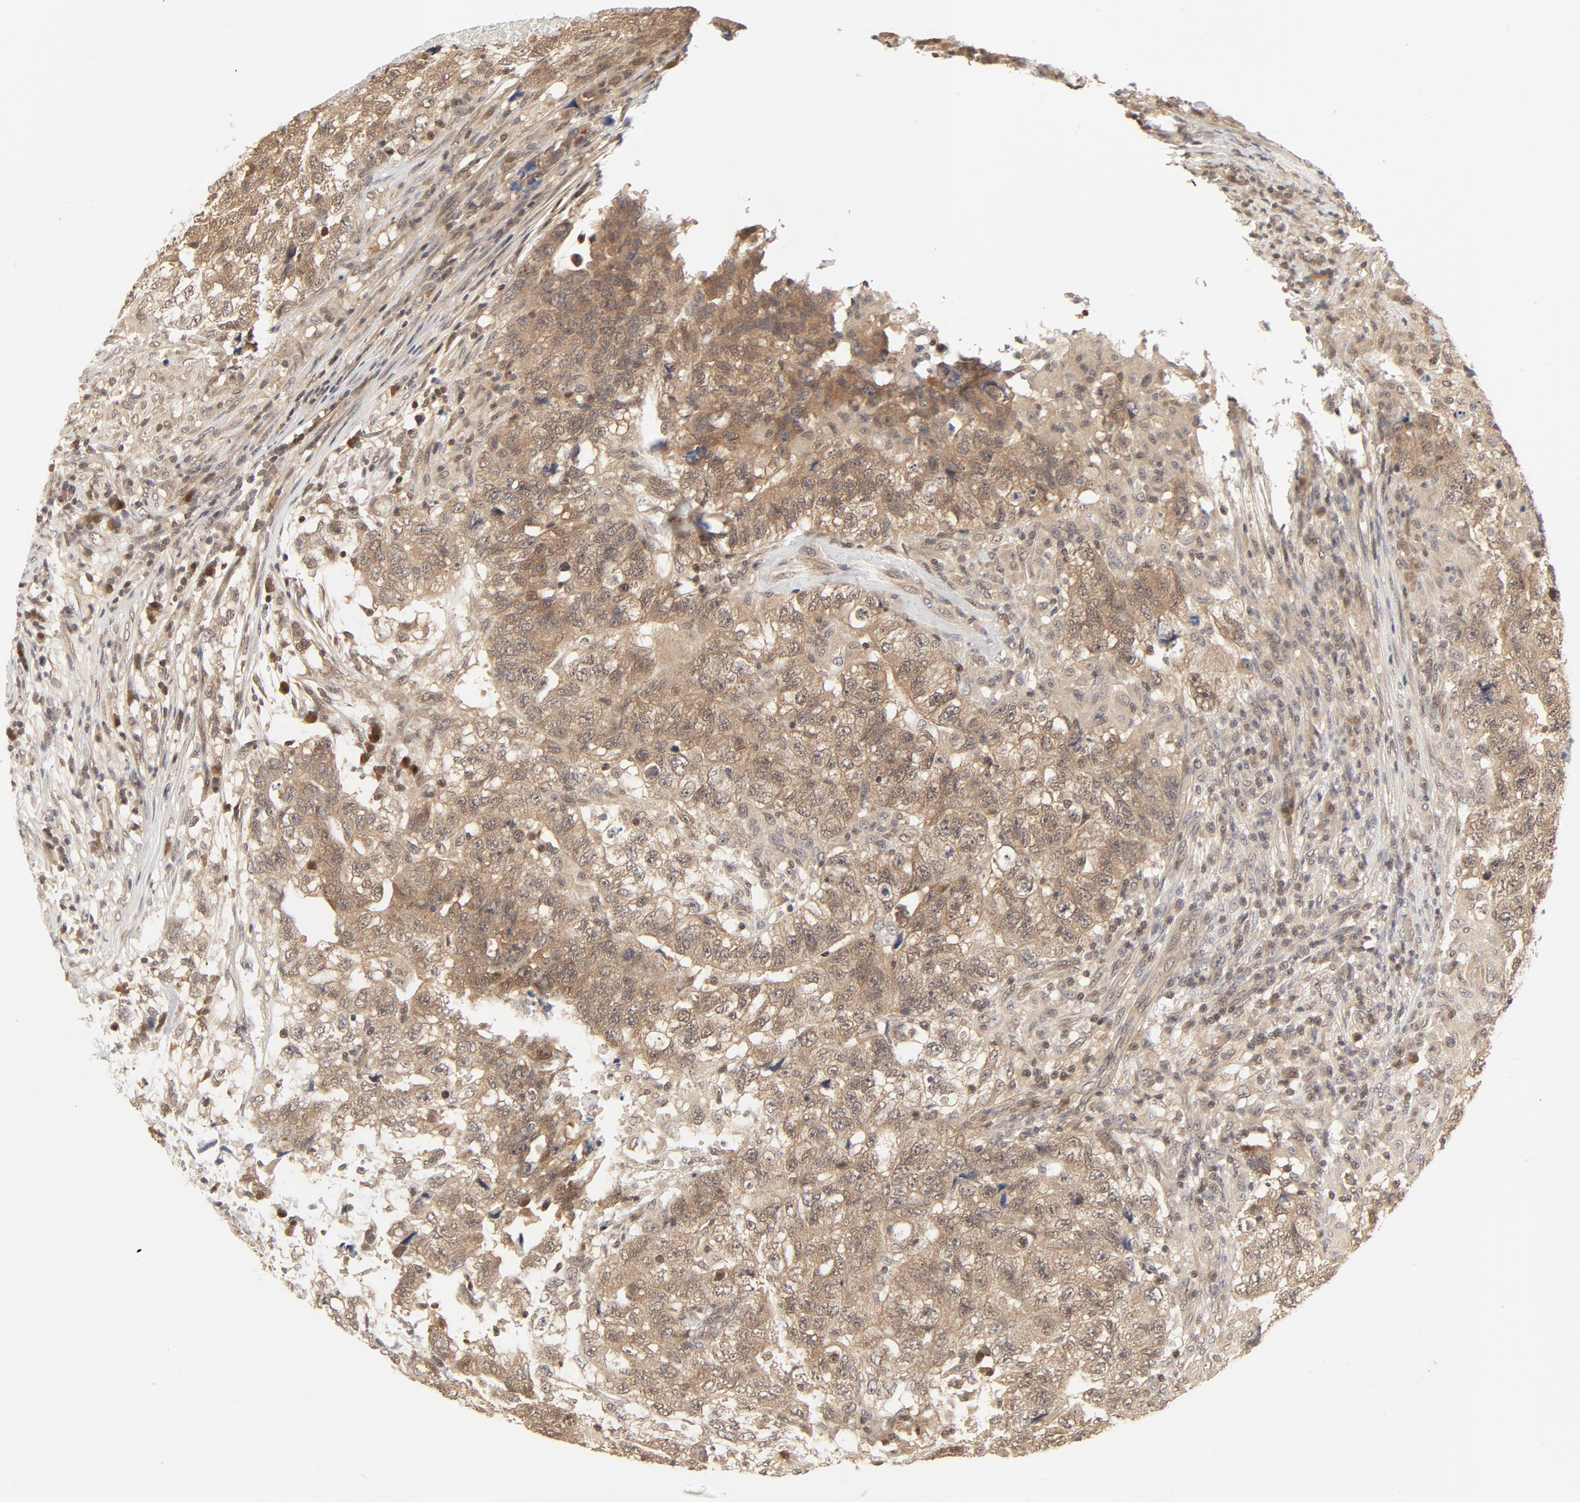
{"staining": {"intensity": "strong", "quantity": "<25%", "location": "cytoplasmic/membranous,nuclear"}, "tissue": "testis cancer", "cell_type": "Tumor cells", "image_type": "cancer", "snomed": [{"axis": "morphology", "description": "Carcinoma, Embryonal, NOS"}, {"axis": "topography", "description": "Testis"}], "caption": "A brown stain highlights strong cytoplasmic/membranous and nuclear staining of a protein in testis cancer tumor cells.", "gene": "NEDD8", "patient": {"sex": "male", "age": 21}}